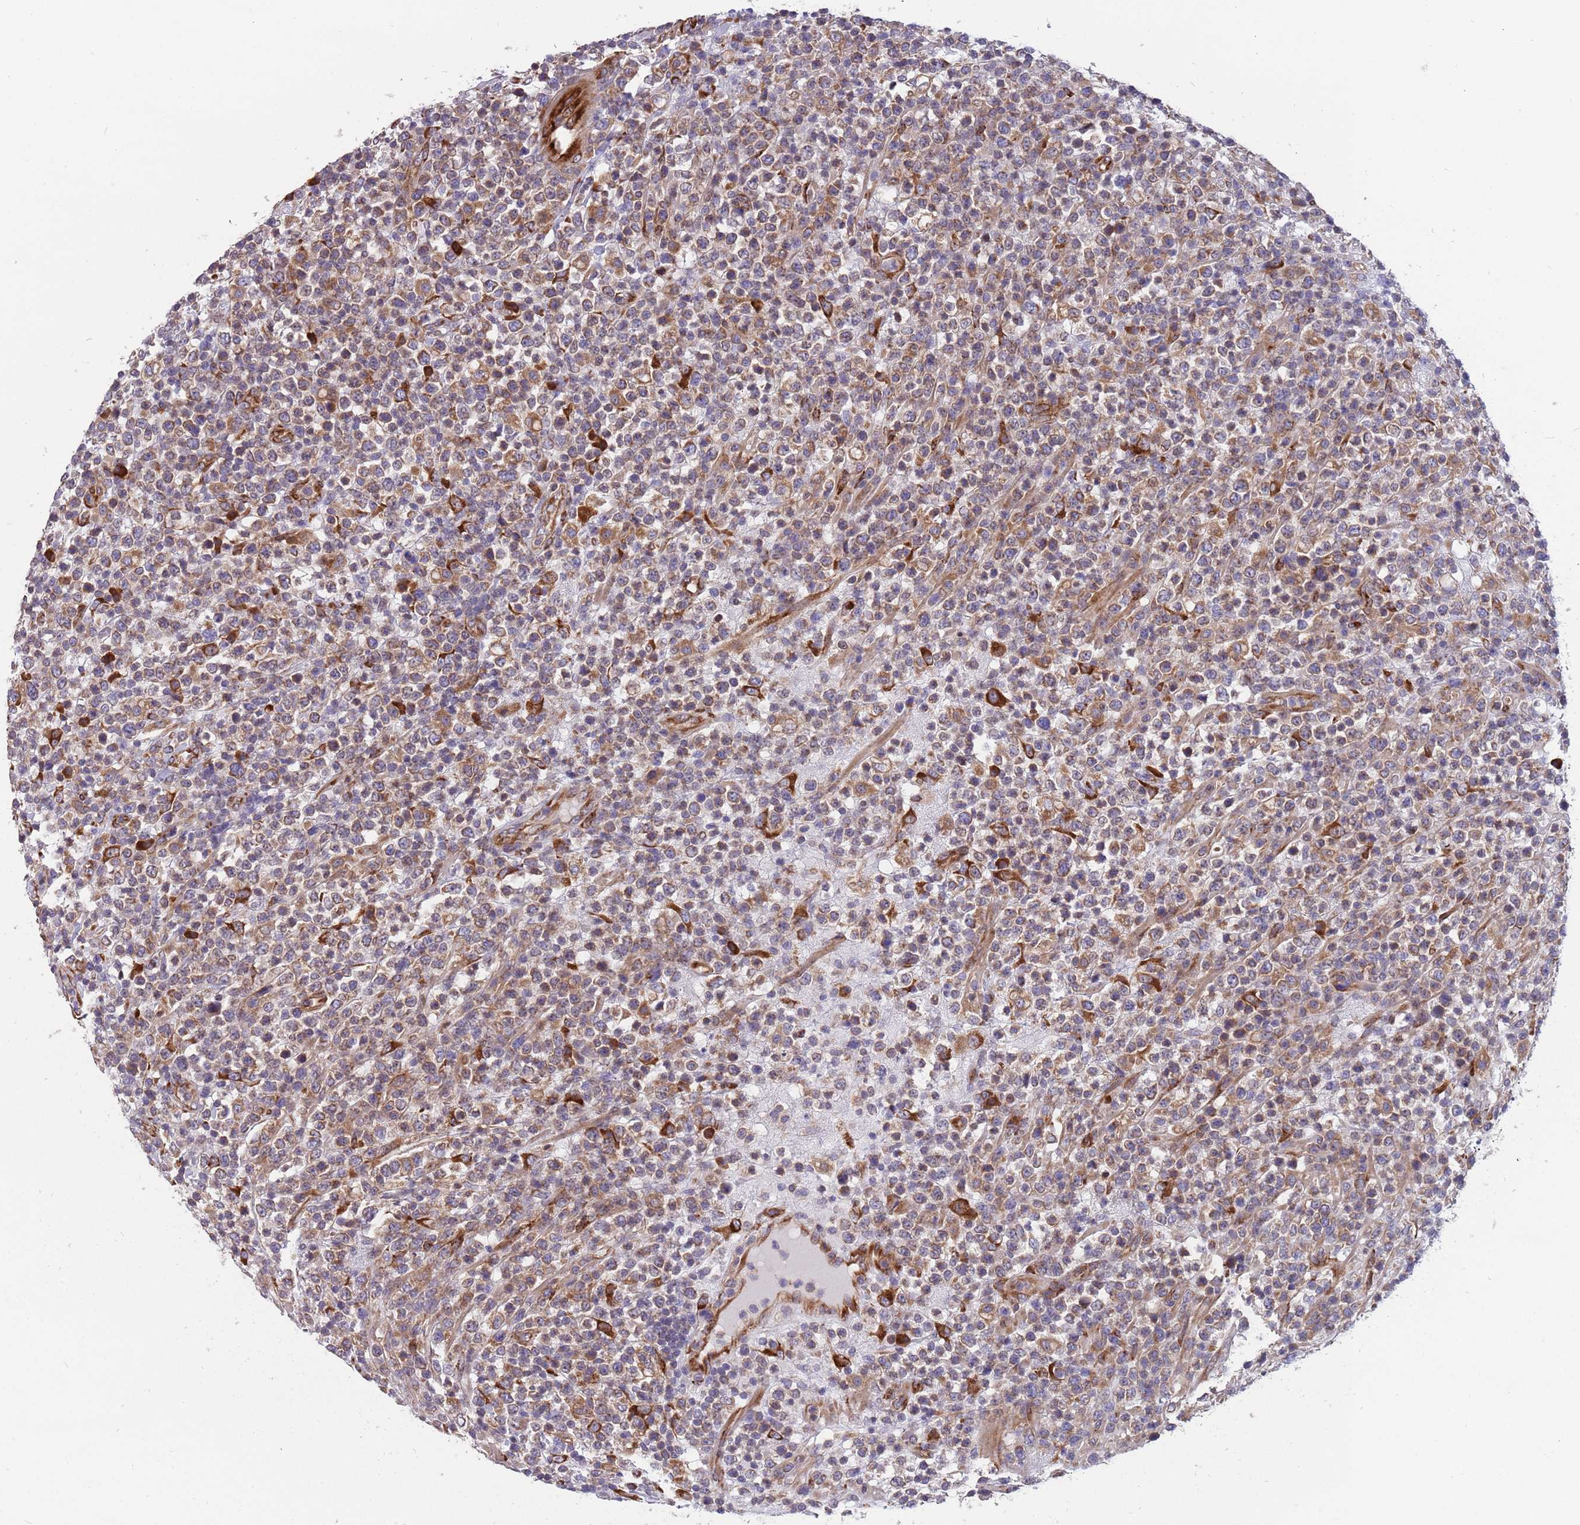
{"staining": {"intensity": "weak", "quantity": ">75%", "location": "cytoplasmic/membranous"}, "tissue": "lymphoma", "cell_type": "Tumor cells", "image_type": "cancer", "snomed": [{"axis": "morphology", "description": "Malignant lymphoma, non-Hodgkin's type, High grade"}, {"axis": "topography", "description": "Colon"}], "caption": "Tumor cells display low levels of weak cytoplasmic/membranous positivity in approximately >75% of cells in lymphoma.", "gene": "ARMCX6", "patient": {"sex": "female", "age": 53}}